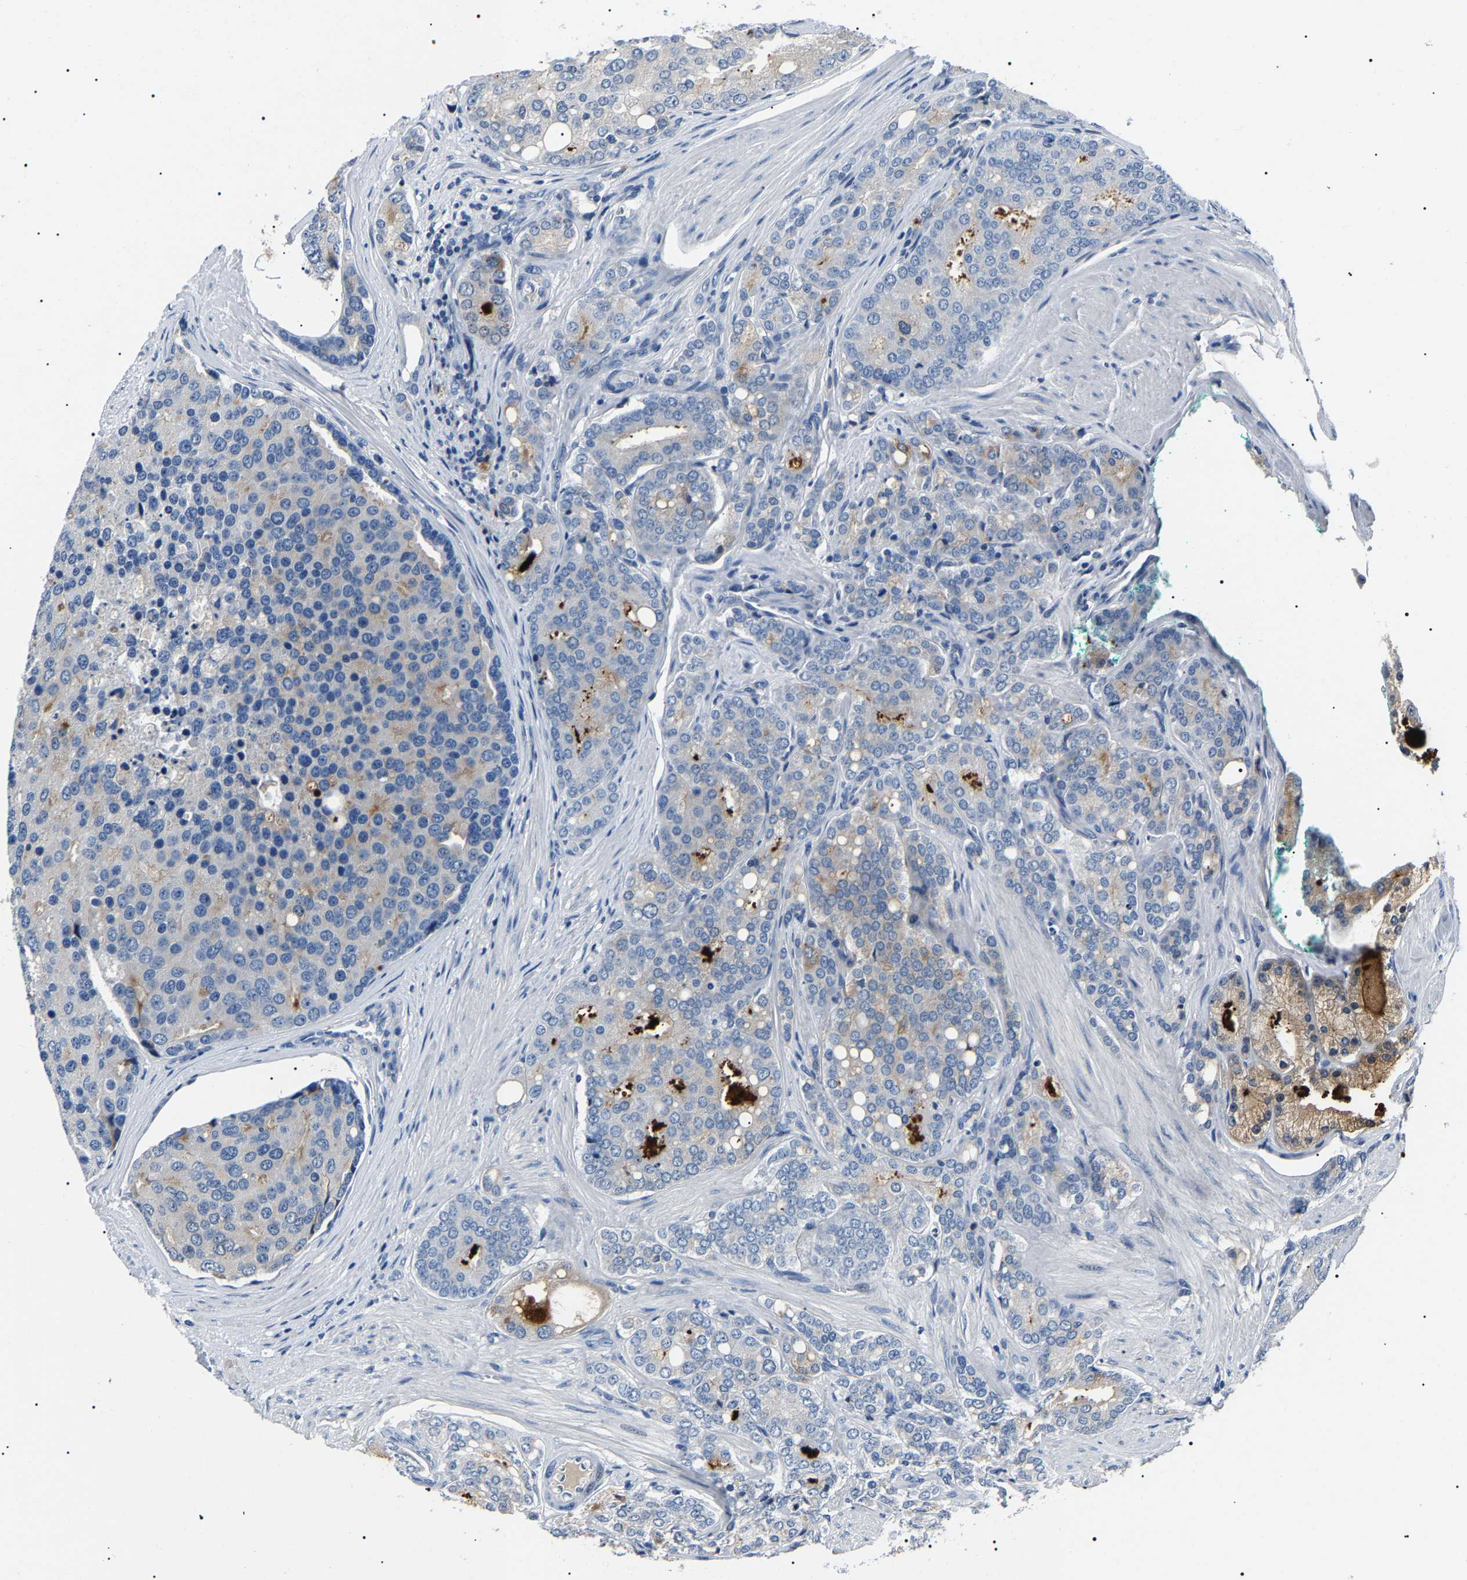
{"staining": {"intensity": "weak", "quantity": "<25%", "location": "cytoplasmic/membranous"}, "tissue": "prostate cancer", "cell_type": "Tumor cells", "image_type": "cancer", "snomed": [{"axis": "morphology", "description": "Adenocarcinoma, High grade"}, {"axis": "topography", "description": "Prostate"}], "caption": "There is no significant staining in tumor cells of prostate cancer (adenocarcinoma (high-grade)).", "gene": "KLK15", "patient": {"sex": "male", "age": 50}}